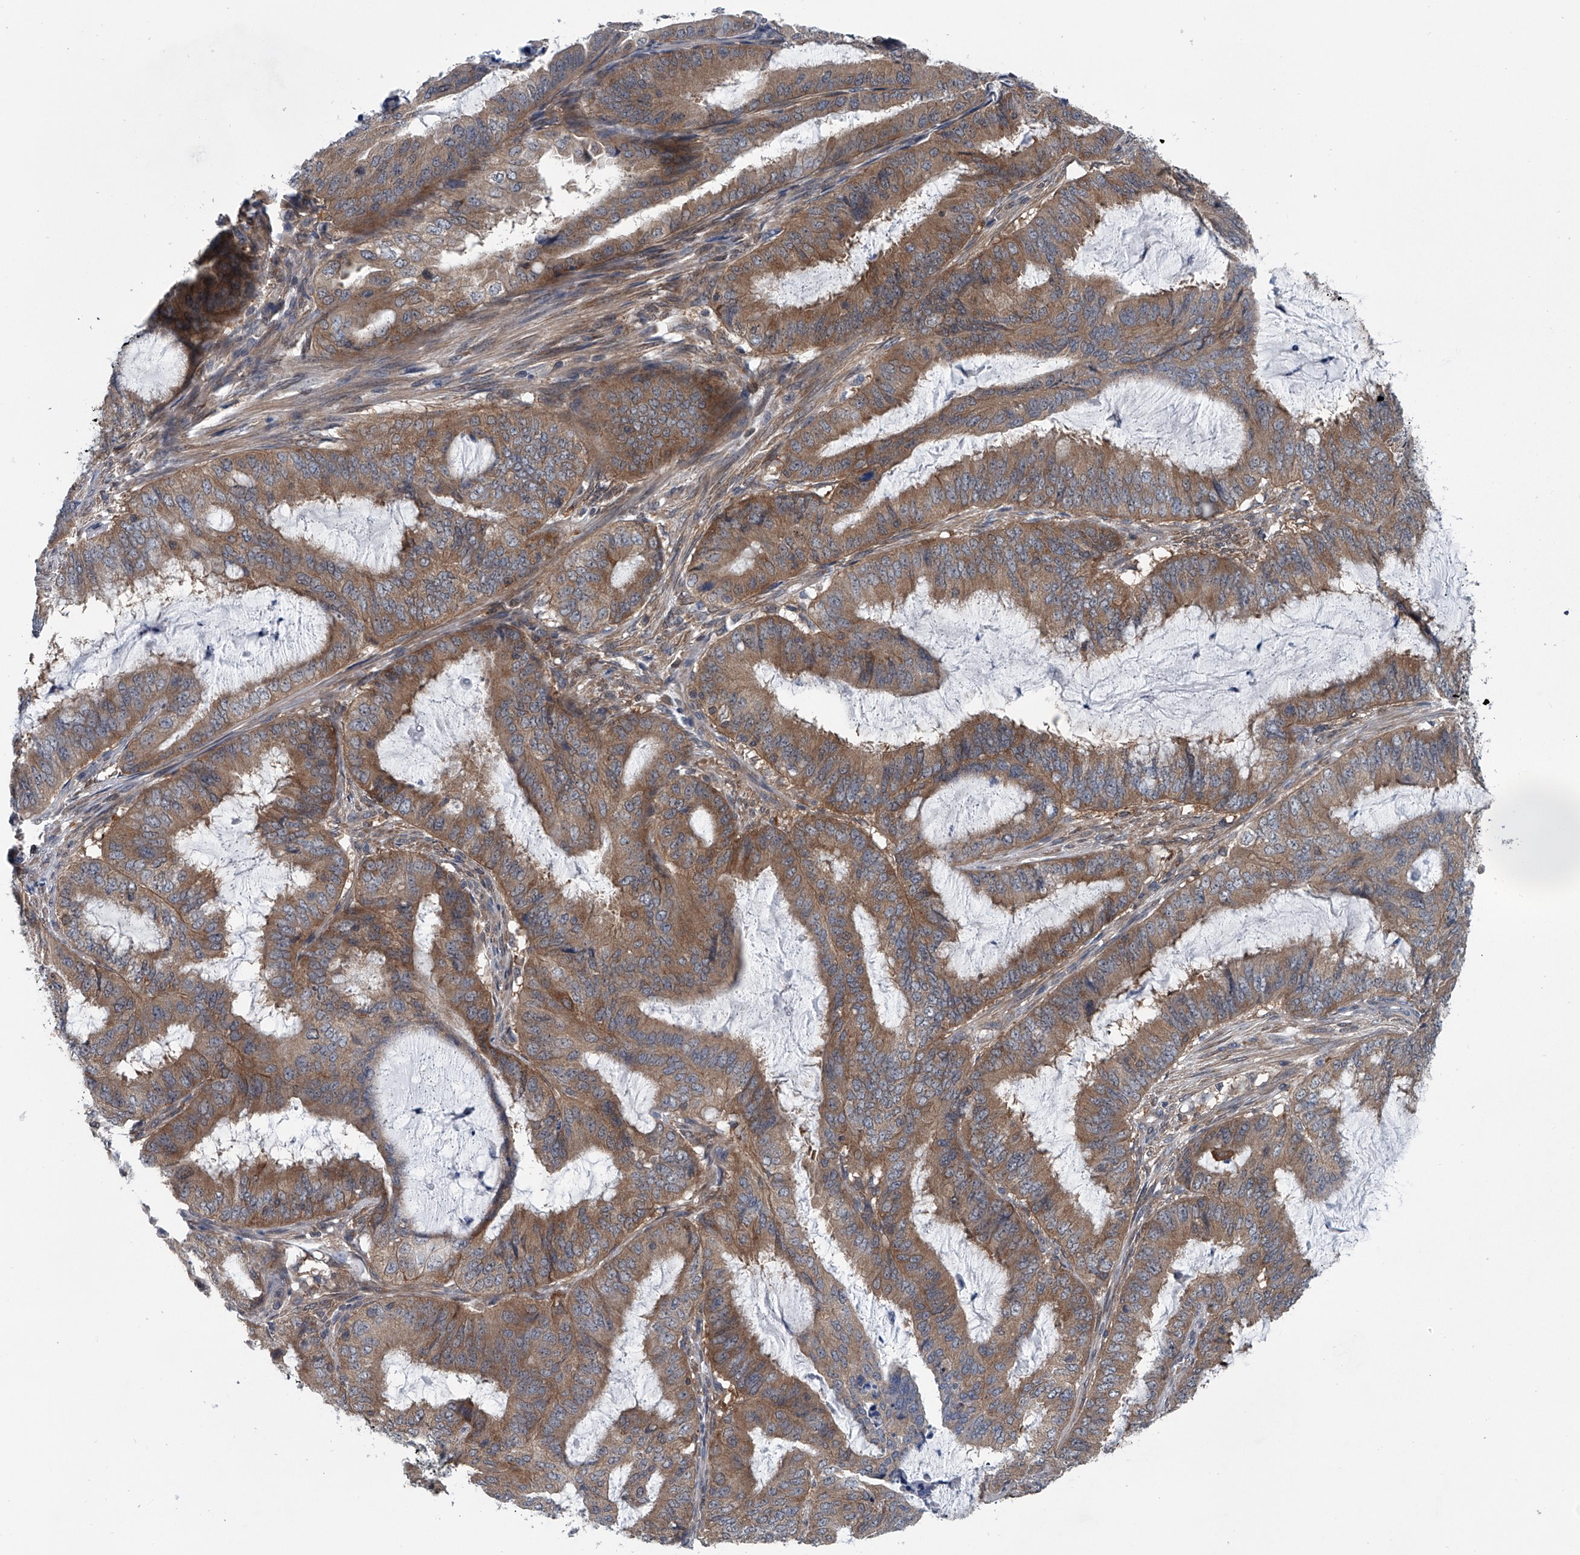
{"staining": {"intensity": "moderate", "quantity": ">75%", "location": "cytoplasmic/membranous"}, "tissue": "endometrial cancer", "cell_type": "Tumor cells", "image_type": "cancer", "snomed": [{"axis": "morphology", "description": "Adenocarcinoma, NOS"}, {"axis": "topography", "description": "Endometrium"}], "caption": "IHC photomicrograph of neoplastic tissue: endometrial cancer stained using IHC exhibits medium levels of moderate protein expression localized specifically in the cytoplasmic/membranous of tumor cells, appearing as a cytoplasmic/membranous brown color.", "gene": "PPP2R5D", "patient": {"sex": "female", "age": 51}}